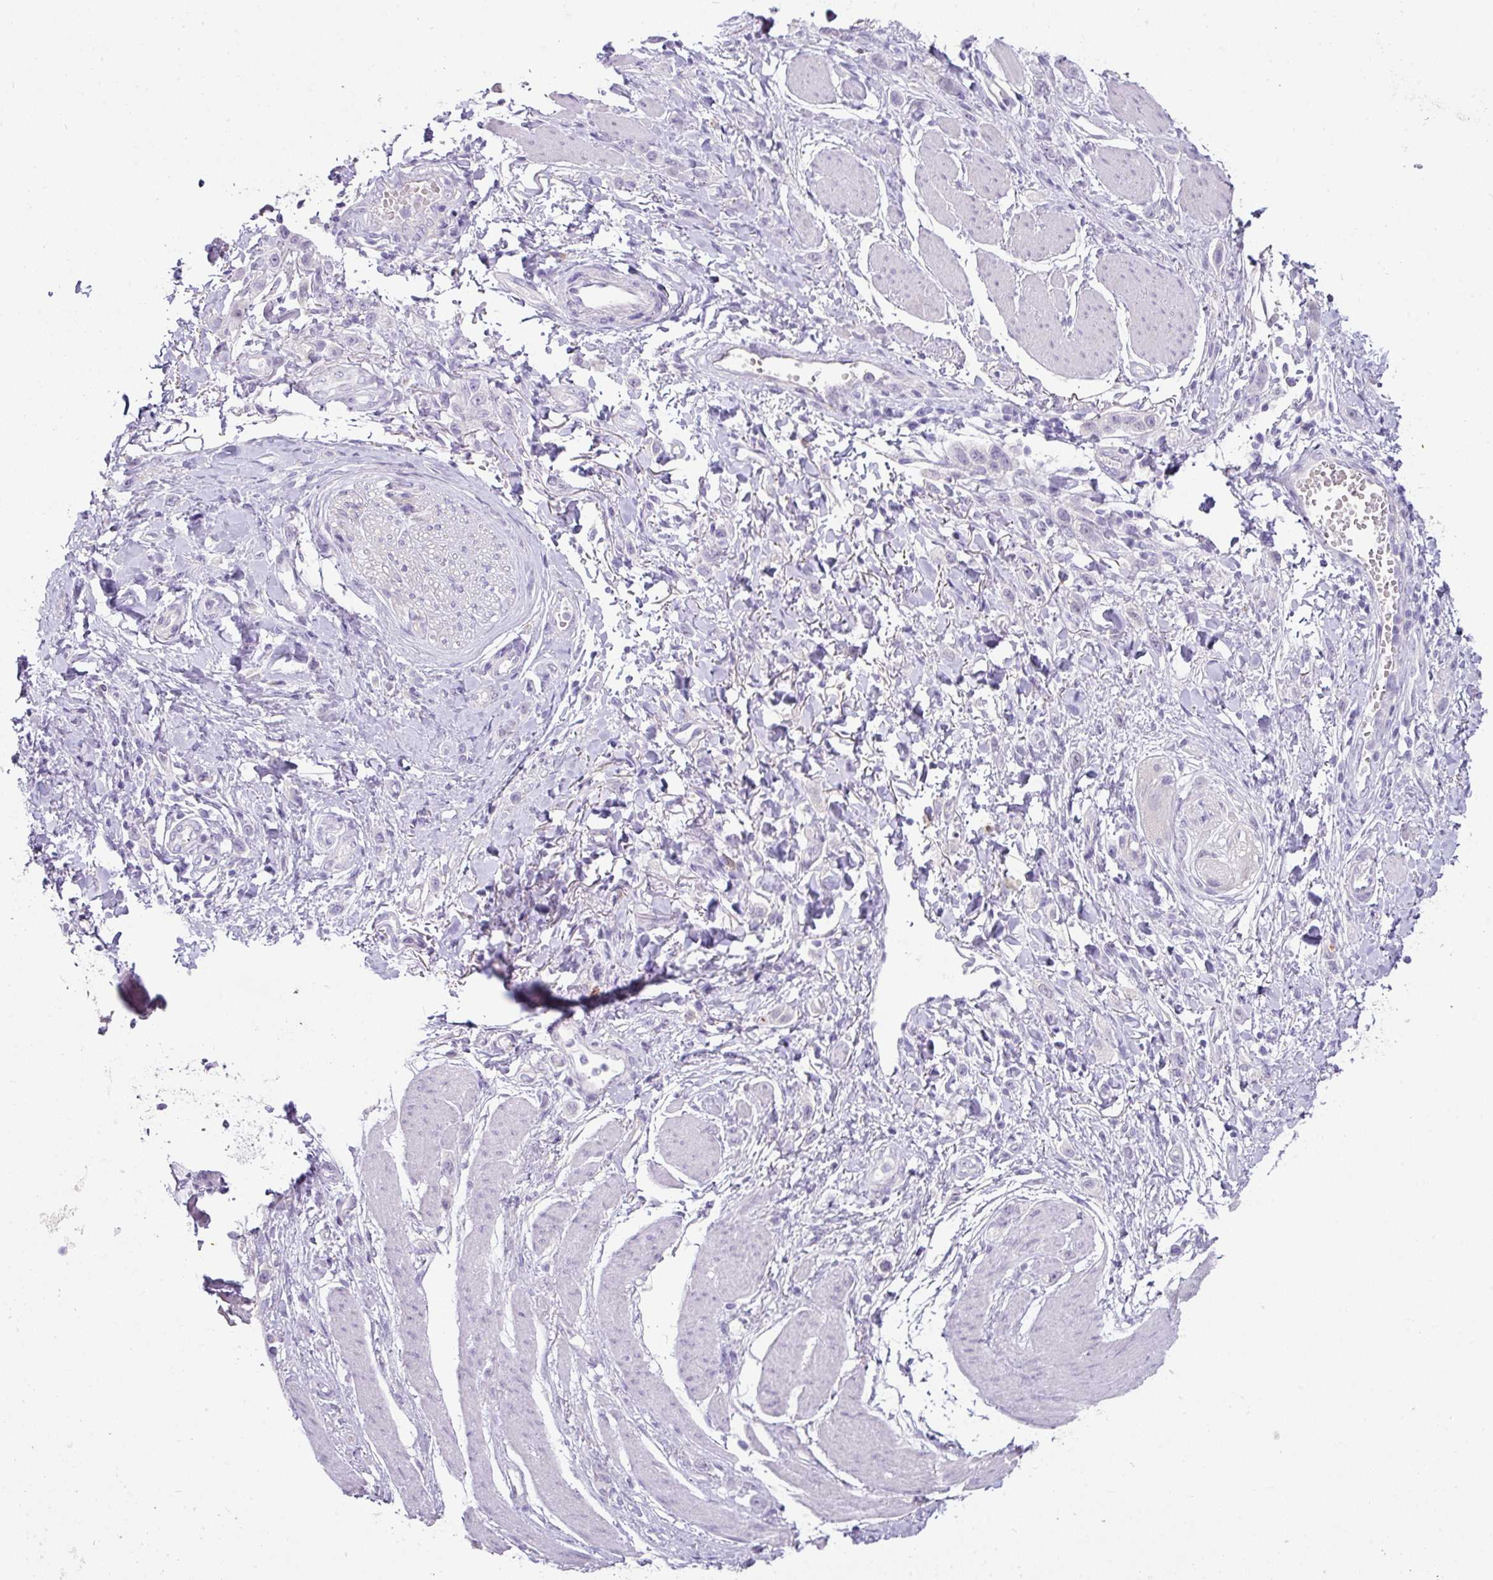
{"staining": {"intensity": "negative", "quantity": "none", "location": "none"}, "tissue": "stomach cancer", "cell_type": "Tumor cells", "image_type": "cancer", "snomed": [{"axis": "morphology", "description": "Adenocarcinoma, NOS"}, {"axis": "topography", "description": "Stomach"}], "caption": "A high-resolution image shows immunohistochemistry (IHC) staining of stomach adenocarcinoma, which displays no significant positivity in tumor cells. The staining was performed using DAB (3,3'-diaminobenzidine) to visualize the protein expression in brown, while the nuclei were stained in blue with hematoxylin (Magnification: 20x).", "gene": "OR52N1", "patient": {"sex": "female", "age": 65}}